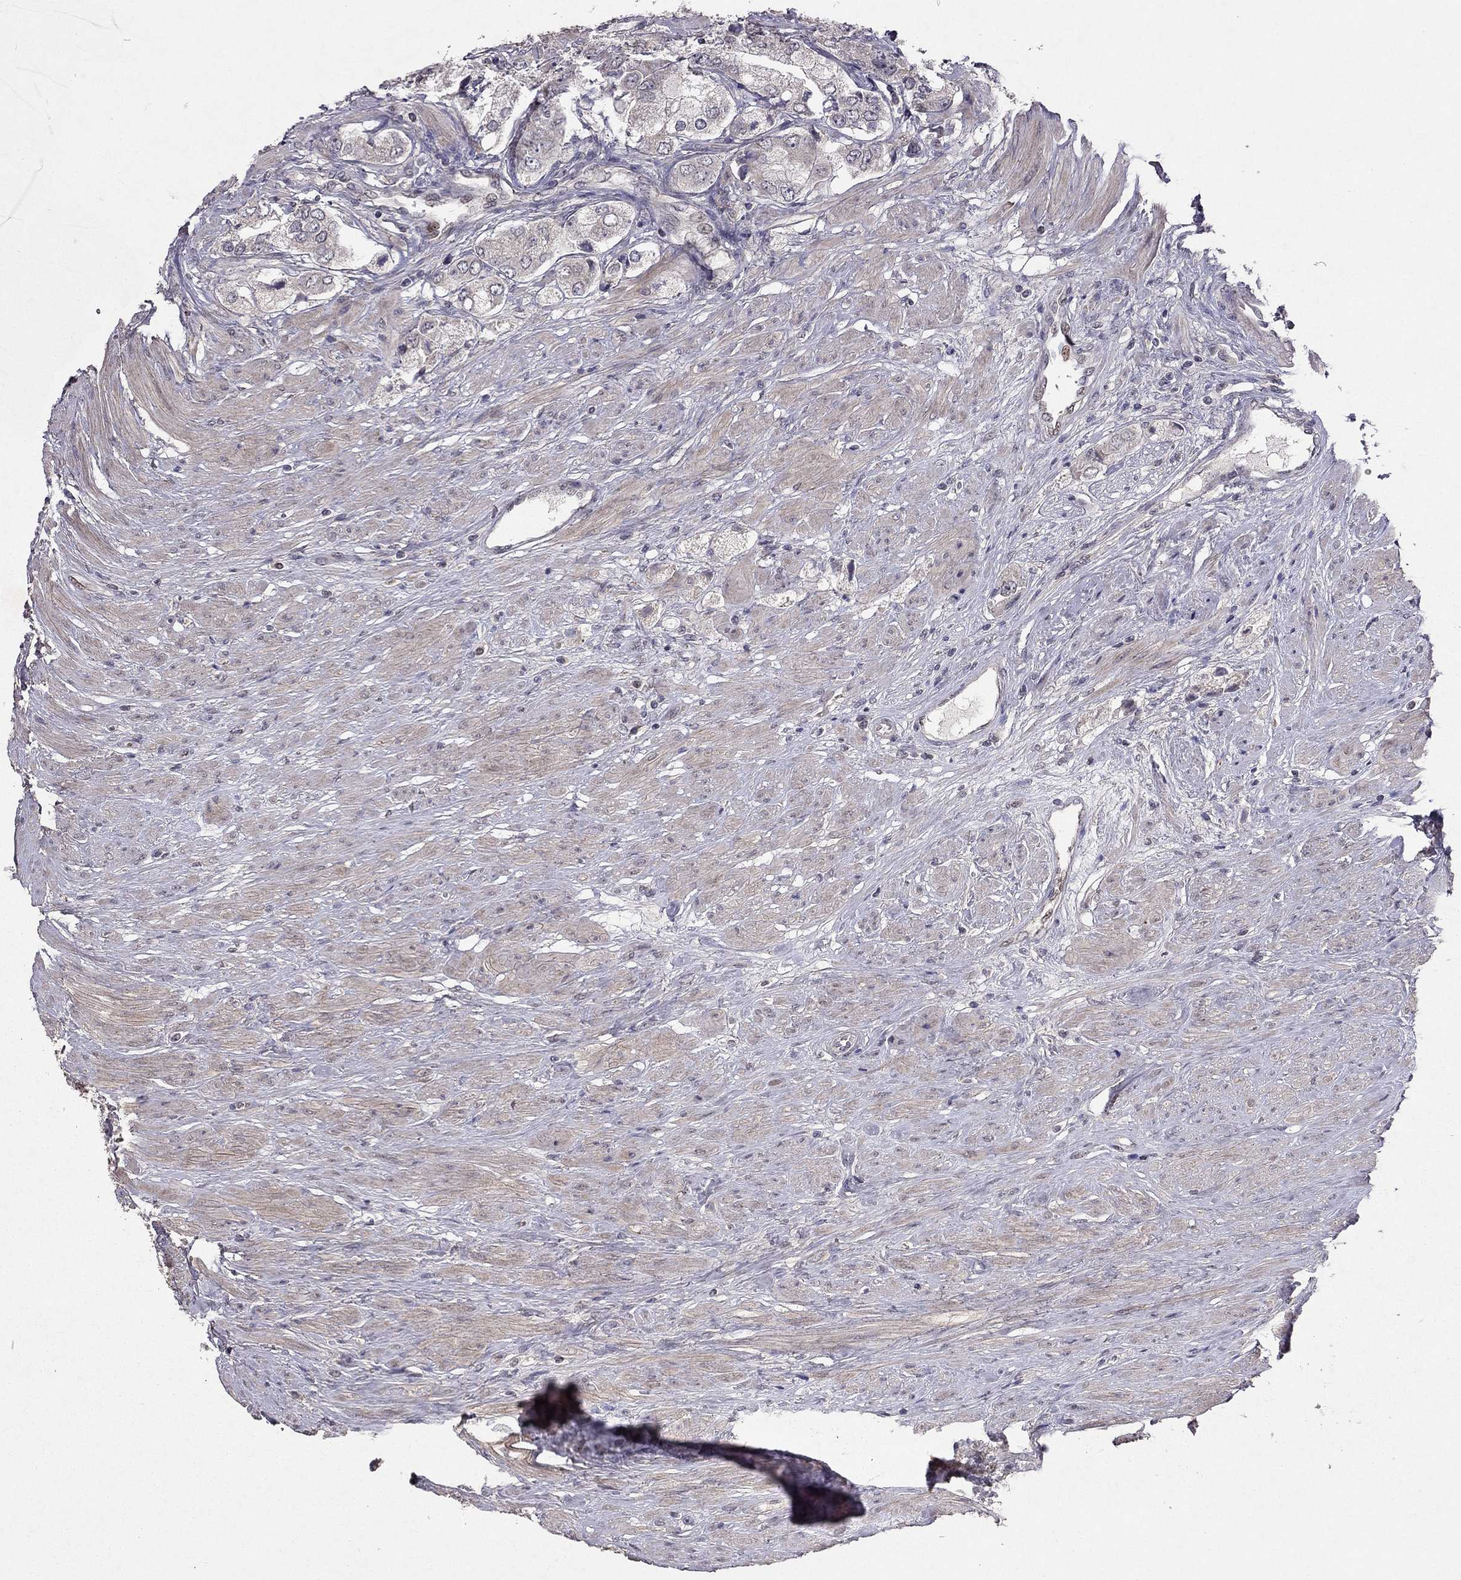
{"staining": {"intensity": "negative", "quantity": "none", "location": "none"}, "tissue": "prostate cancer", "cell_type": "Tumor cells", "image_type": "cancer", "snomed": [{"axis": "morphology", "description": "Adenocarcinoma, Low grade"}, {"axis": "topography", "description": "Prostate"}], "caption": "DAB immunohistochemical staining of human prostate low-grade adenocarcinoma displays no significant staining in tumor cells.", "gene": "ESR2", "patient": {"sex": "male", "age": 69}}